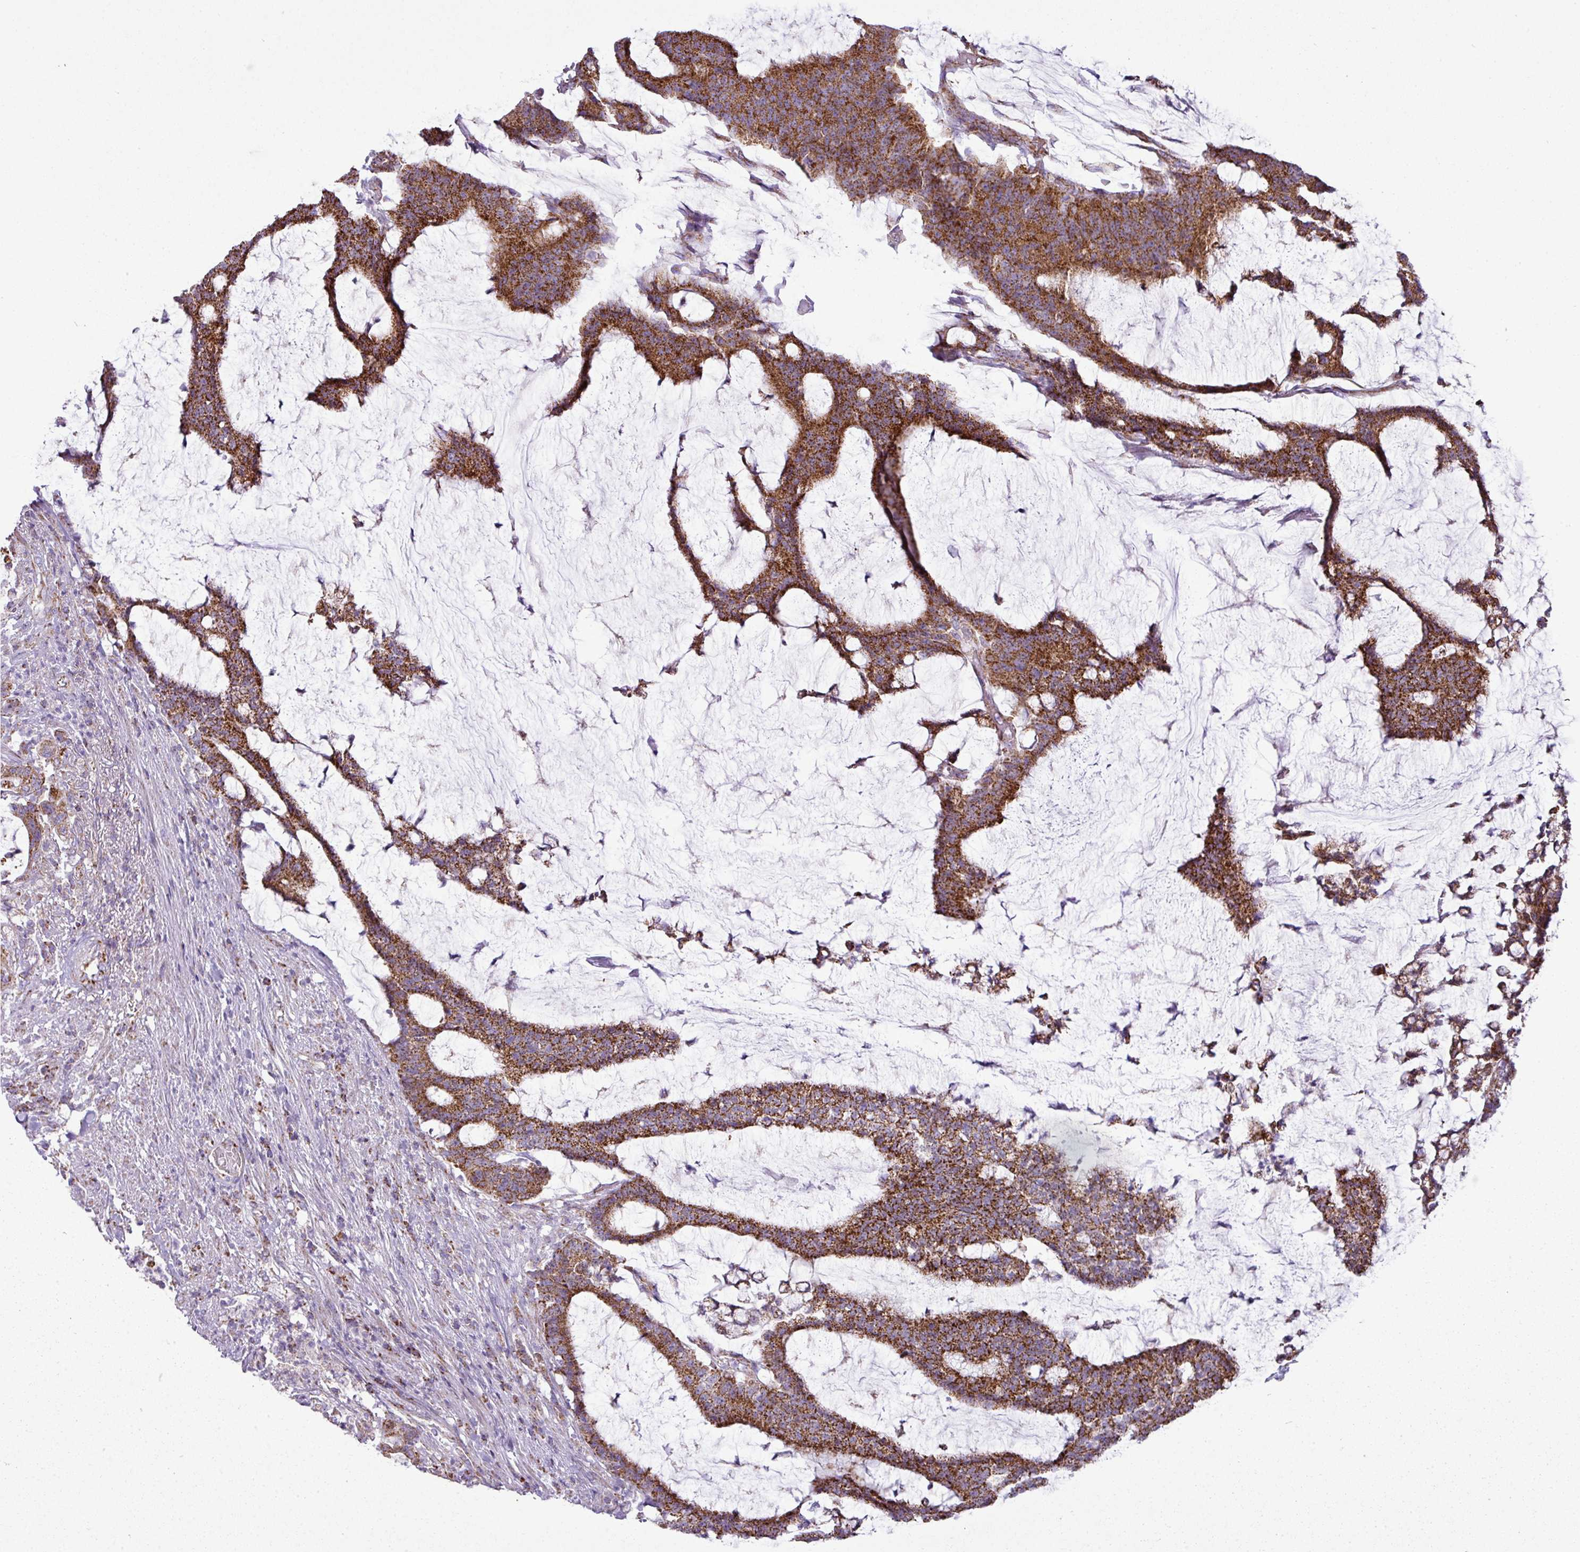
{"staining": {"intensity": "strong", "quantity": ">75%", "location": "cytoplasmic/membranous"}, "tissue": "colorectal cancer", "cell_type": "Tumor cells", "image_type": "cancer", "snomed": [{"axis": "morphology", "description": "Adenocarcinoma, NOS"}, {"axis": "topography", "description": "Colon"}], "caption": "Strong cytoplasmic/membranous protein expression is appreciated in approximately >75% of tumor cells in adenocarcinoma (colorectal).", "gene": "ZNF81", "patient": {"sex": "female", "age": 84}}